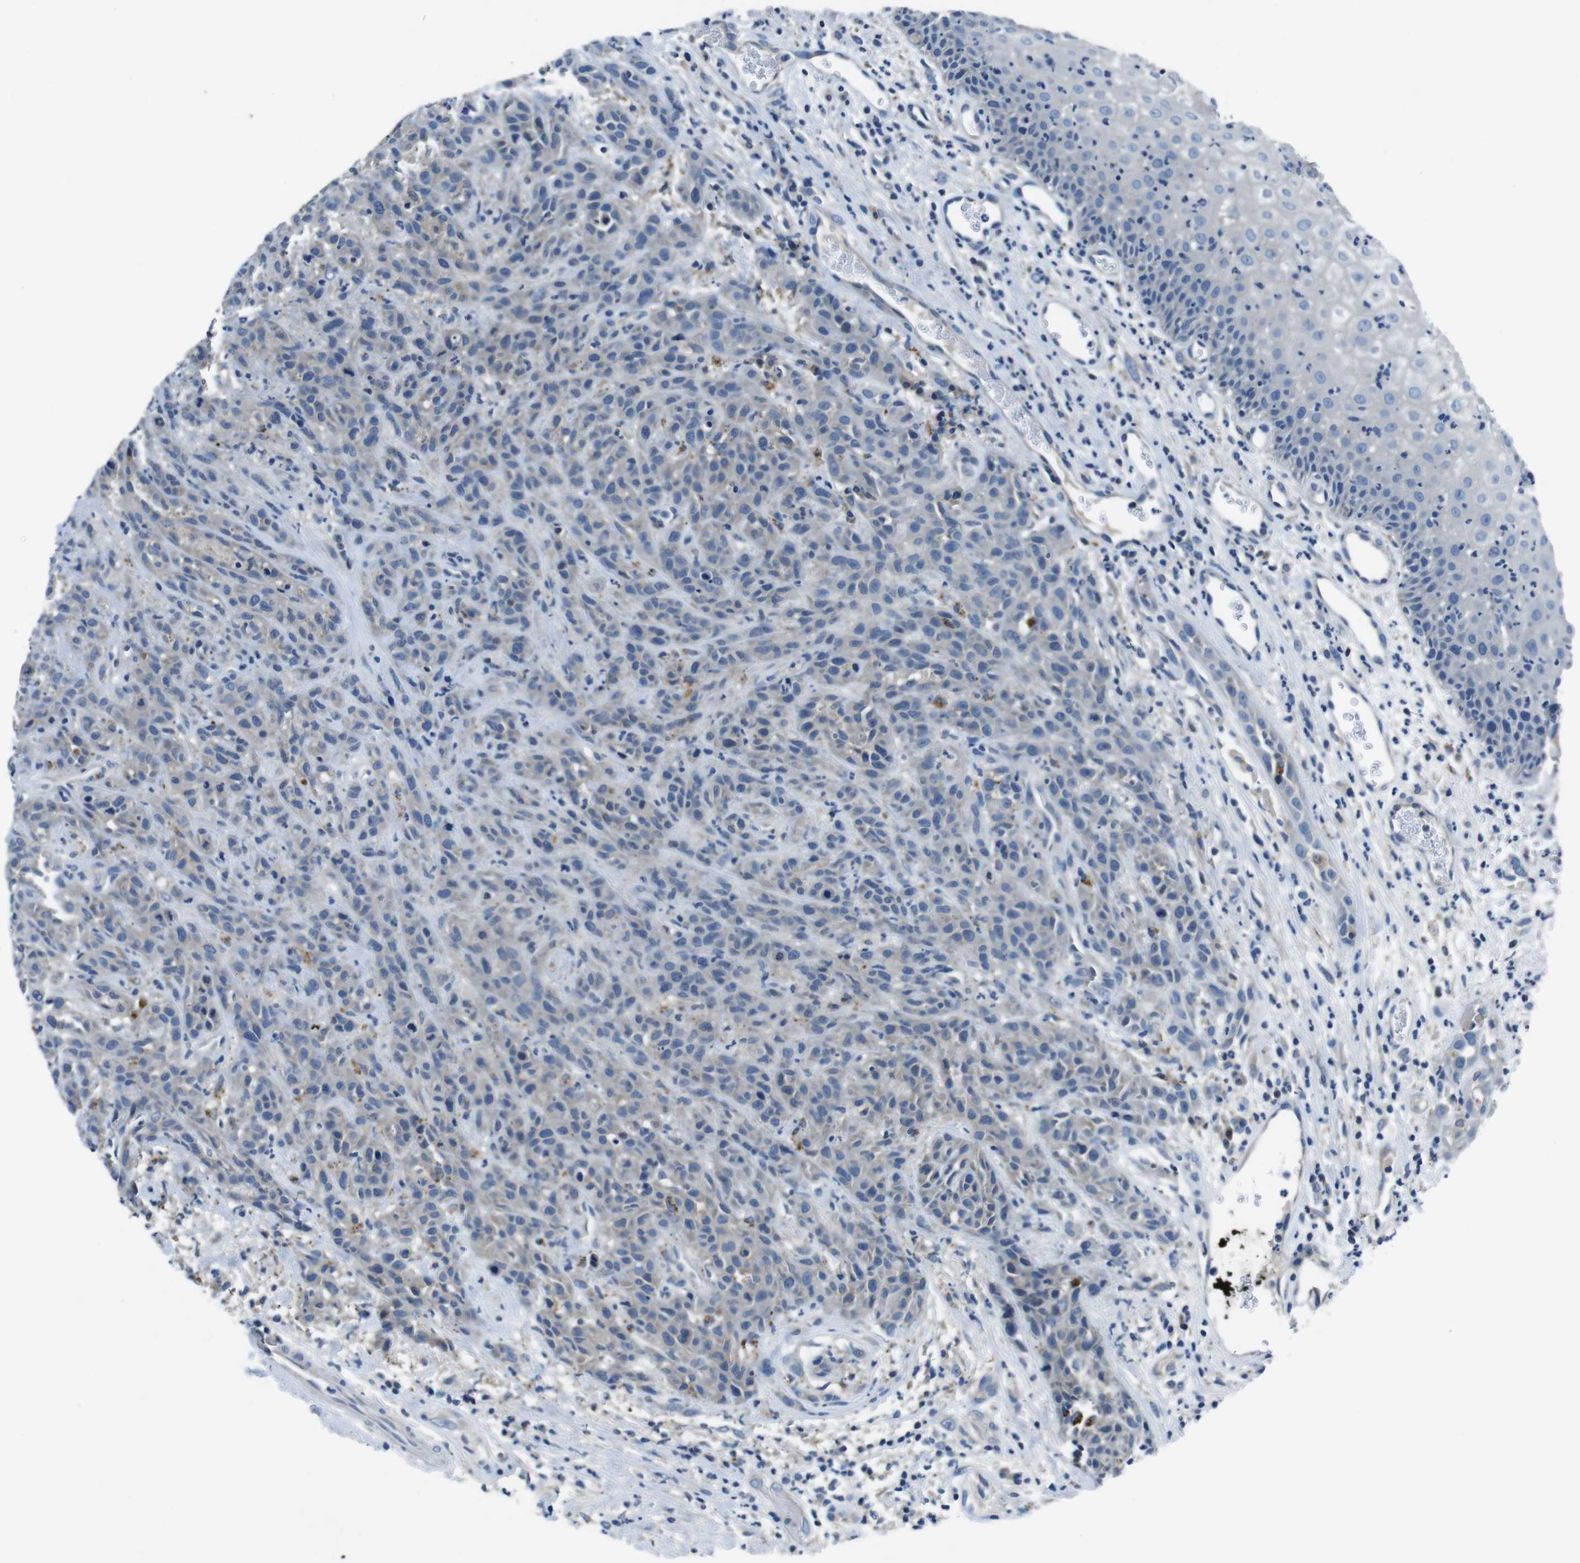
{"staining": {"intensity": "negative", "quantity": "none", "location": "none"}, "tissue": "head and neck cancer", "cell_type": "Tumor cells", "image_type": "cancer", "snomed": [{"axis": "morphology", "description": "Normal tissue, NOS"}, {"axis": "morphology", "description": "Squamous cell carcinoma, NOS"}, {"axis": "topography", "description": "Cartilage tissue"}, {"axis": "topography", "description": "Head-Neck"}], "caption": "This is an IHC micrograph of squamous cell carcinoma (head and neck). There is no staining in tumor cells.", "gene": "TULP3", "patient": {"sex": "male", "age": 62}}